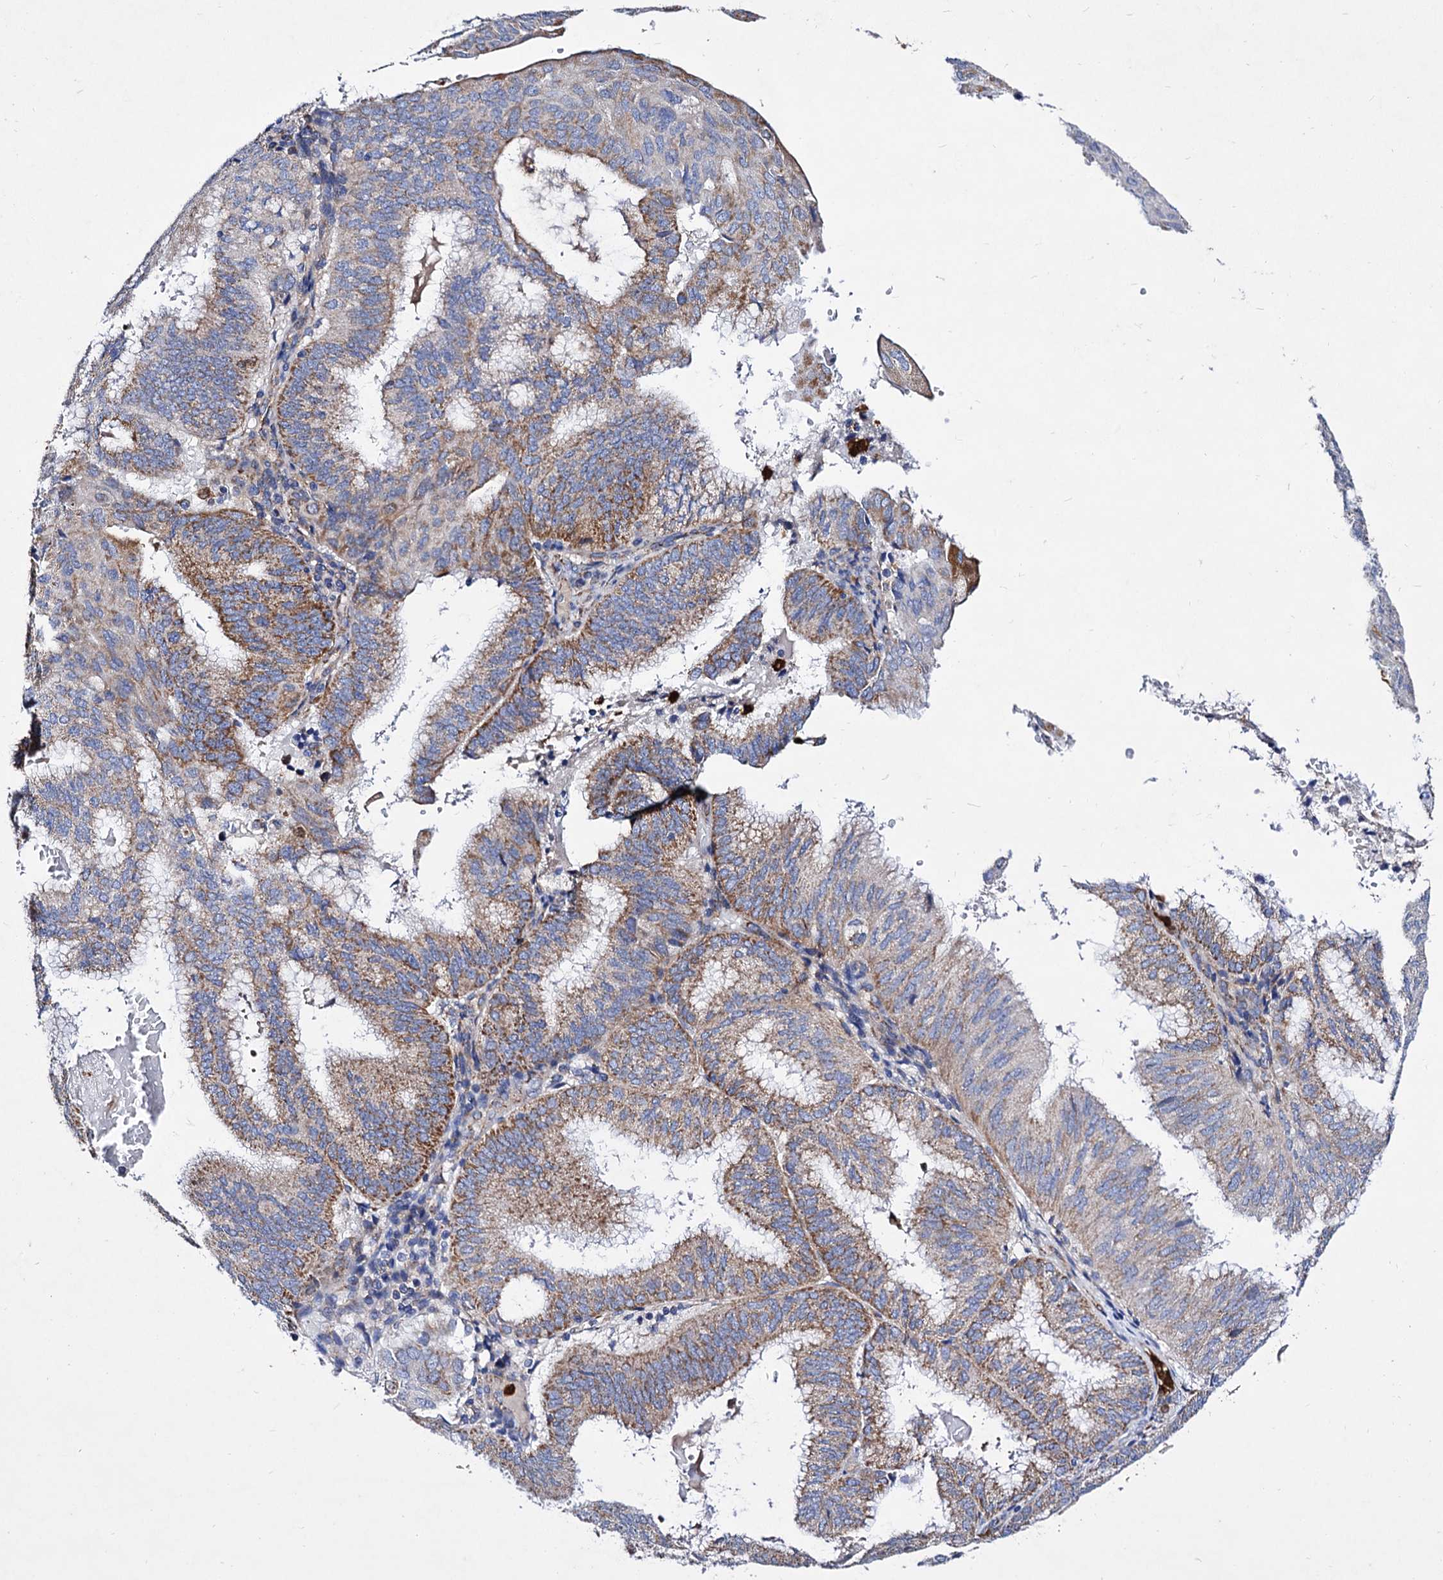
{"staining": {"intensity": "weak", "quantity": "25%-75%", "location": "cytoplasmic/membranous"}, "tissue": "endometrial cancer", "cell_type": "Tumor cells", "image_type": "cancer", "snomed": [{"axis": "morphology", "description": "Adenocarcinoma, NOS"}, {"axis": "topography", "description": "Endometrium"}], "caption": "Immunohistochemical staining of adenocarcinoma (endometrial) reveals weak cytoplasmic/membranous protein positivity in about 25%-75% of tumor cells.", "gene": "ACAD9", "patient": {"sex": "female", "age": 49}}